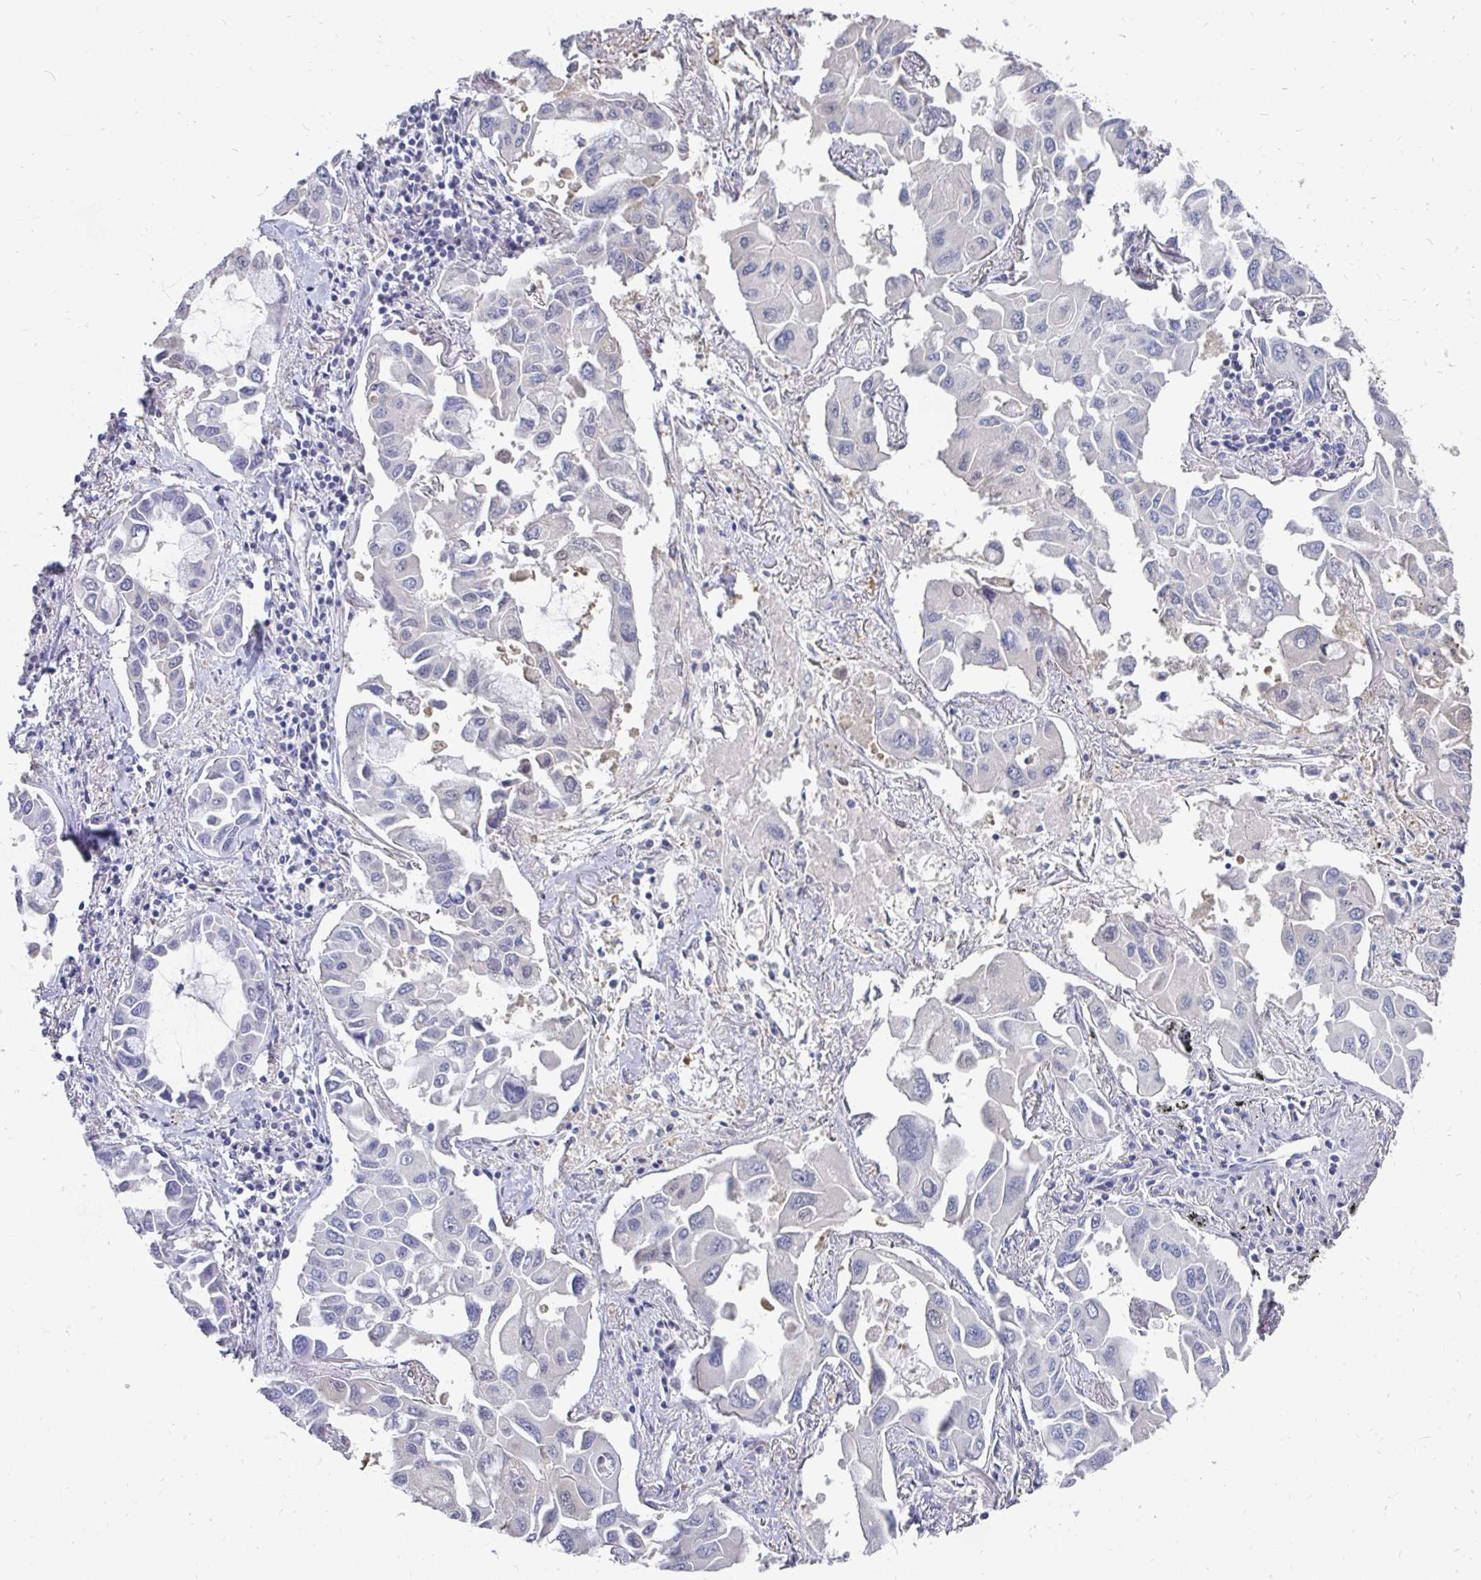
{"staining": {"intensity": "negative", "quantity": "none", "location": "none"}, "tissue": "lung cancer", "cell_type": "Tumor cells", "image_type": "cancer", "snomed": [{"axis": "morphology", "description": "Adenocarcinoma, NOS"}, {"axis": "topography", "description": "Lung"}], "caption": "Tumor cells are negative for protein expression in human lung cancer (adenocarcinoma).", "gene": "SYCP3", "patient": {"sex": "male", "age": 64}}